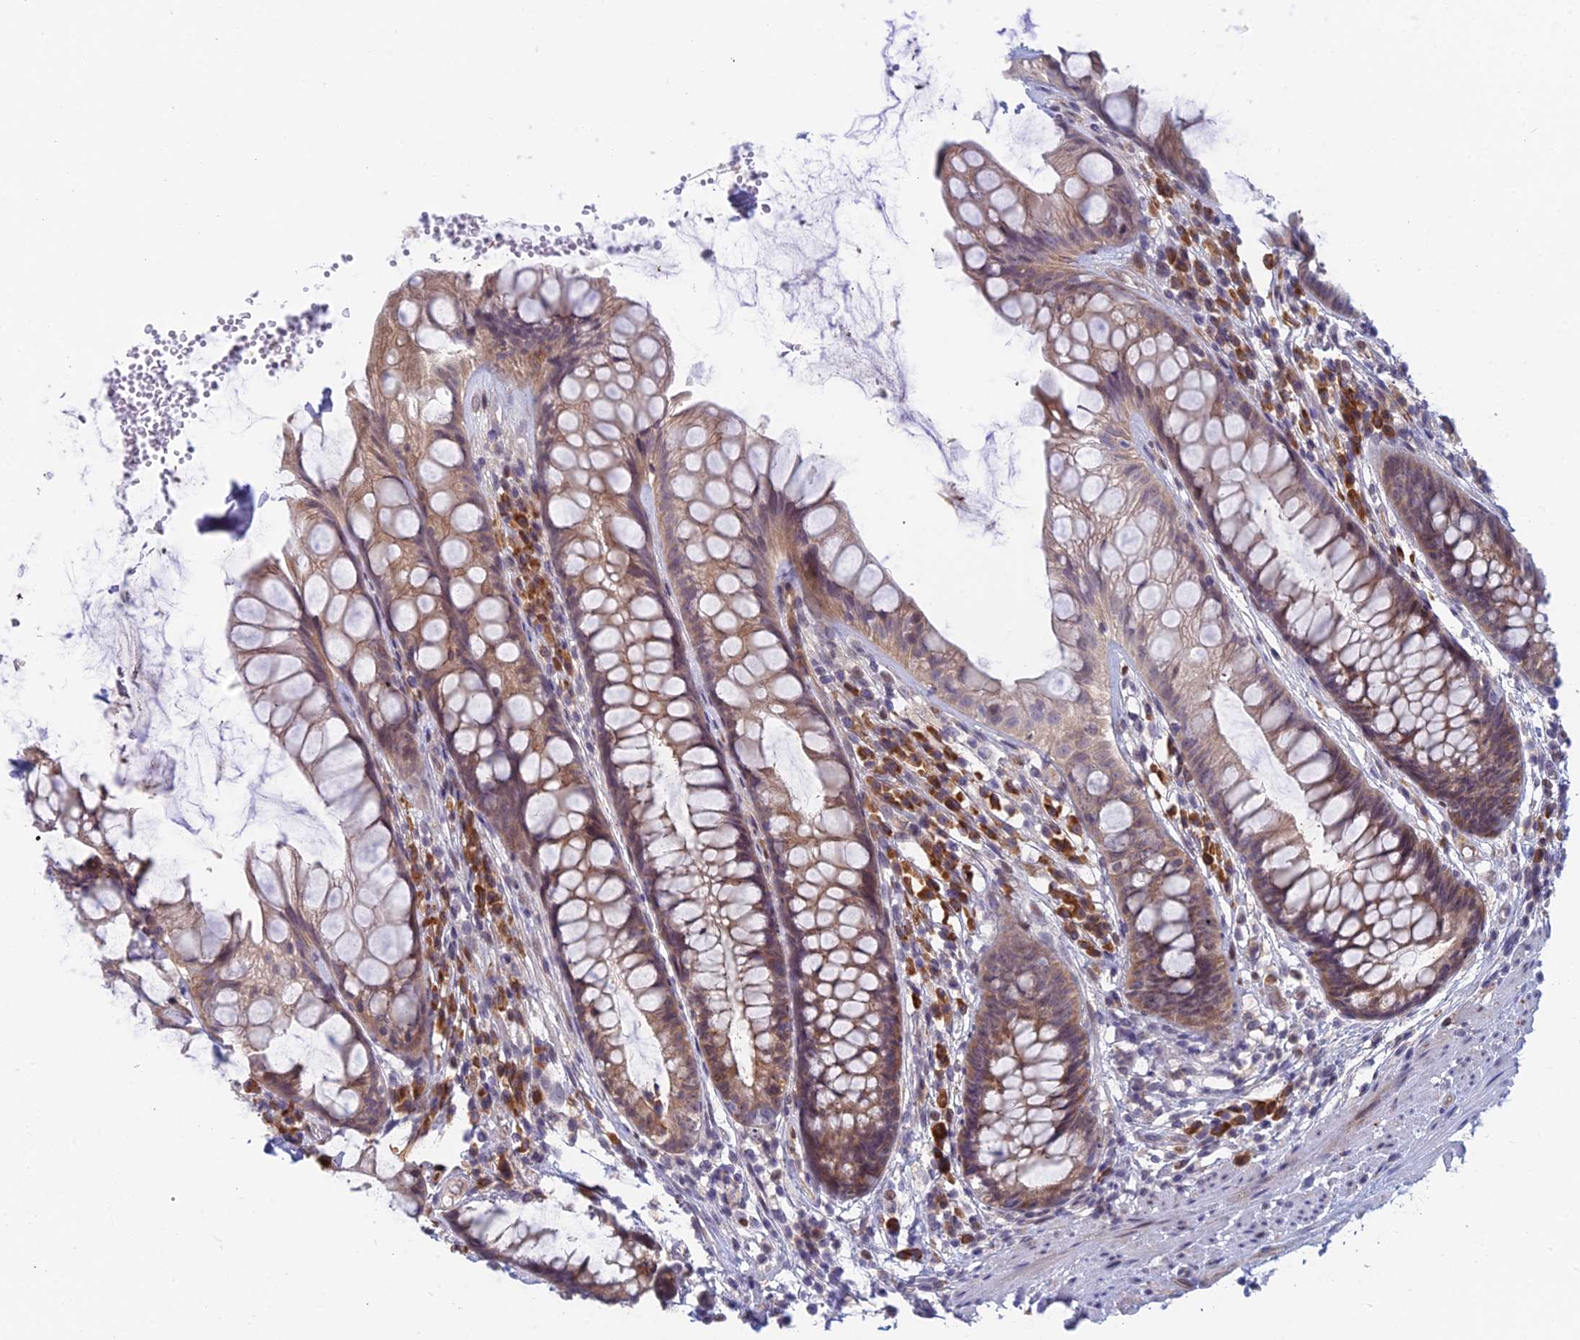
{"staining": {"intensity": "moderate", "quantity": "25%-75%", "location": "cytoplasmic/membranous"}, "tissue": "rectum", "cell_type": "Glandular cells", "image_type": "normal", "snomed": [{"axis": "morphology", "description": "Normal tissue, NOS"}, {"axis": "topography", "description": "Rectum"}], "caption": "Rectum stained with DAB immunohistochemistry displays medium levels of moderate cytoplasmic/membranous staining in about 25%-75% of glandular cells.", "gene": "PPP1R26", "patient": {"sex": "male", "age": 74}}